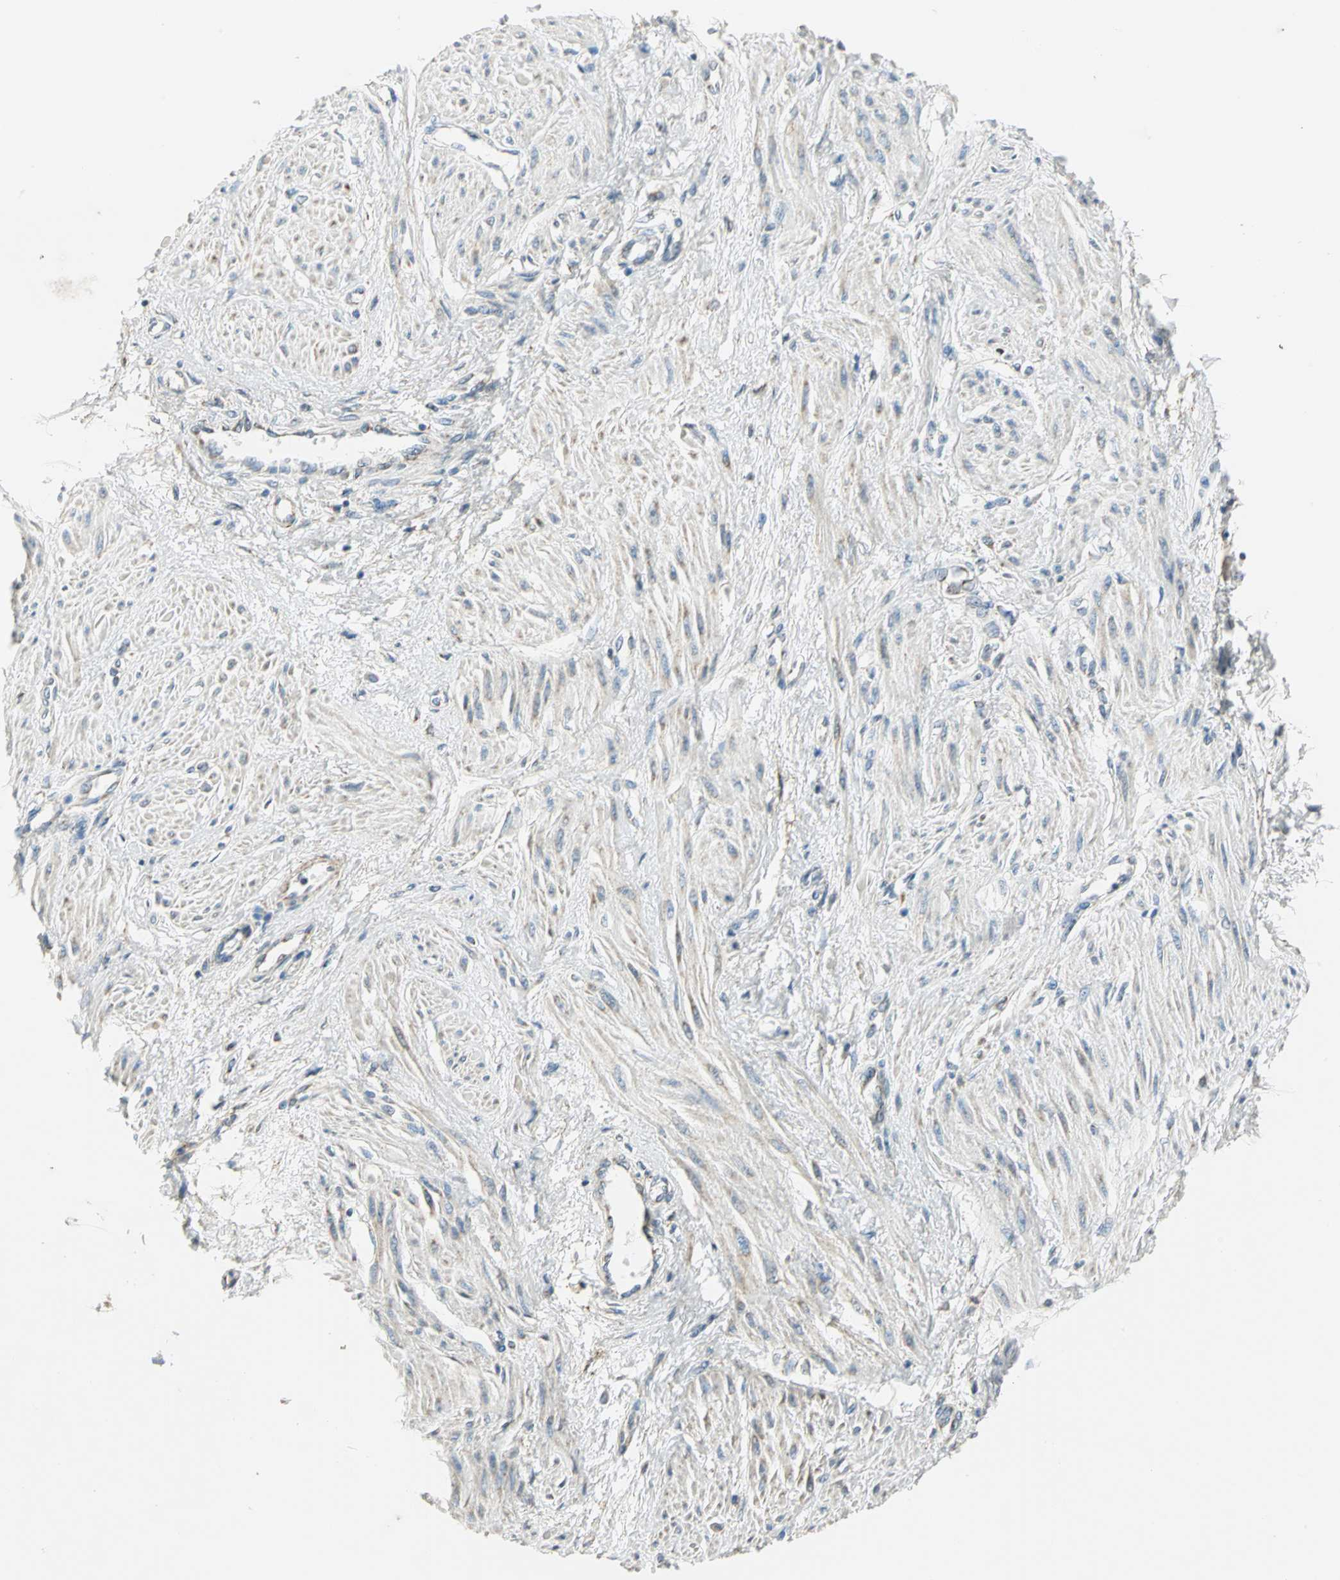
{"staining": {"intensity": "weak", "quantity": "<25%", "location": "cytoplasmic/membranous"}, "tissue": "smooth muscle", "cell_type": "Smooth muscle cells", "image_type": "normal", "snomed": [{"axis": "morphology", "description": "Normal tissue, NOS"}, {"axis": "topography", "description": "Smooth muscle"}, {"axis": "topography", "description": "Uterus"}], "caption": "IHC micrograph of normal smooth muscle: smooth muscle stained with DAB (3,3'-diaminobenzidine) demonstrates no significant protein positivity in smooth muscle cells.", "gene": "ACADM", "patient": {"sex": "female", "age": 39}}